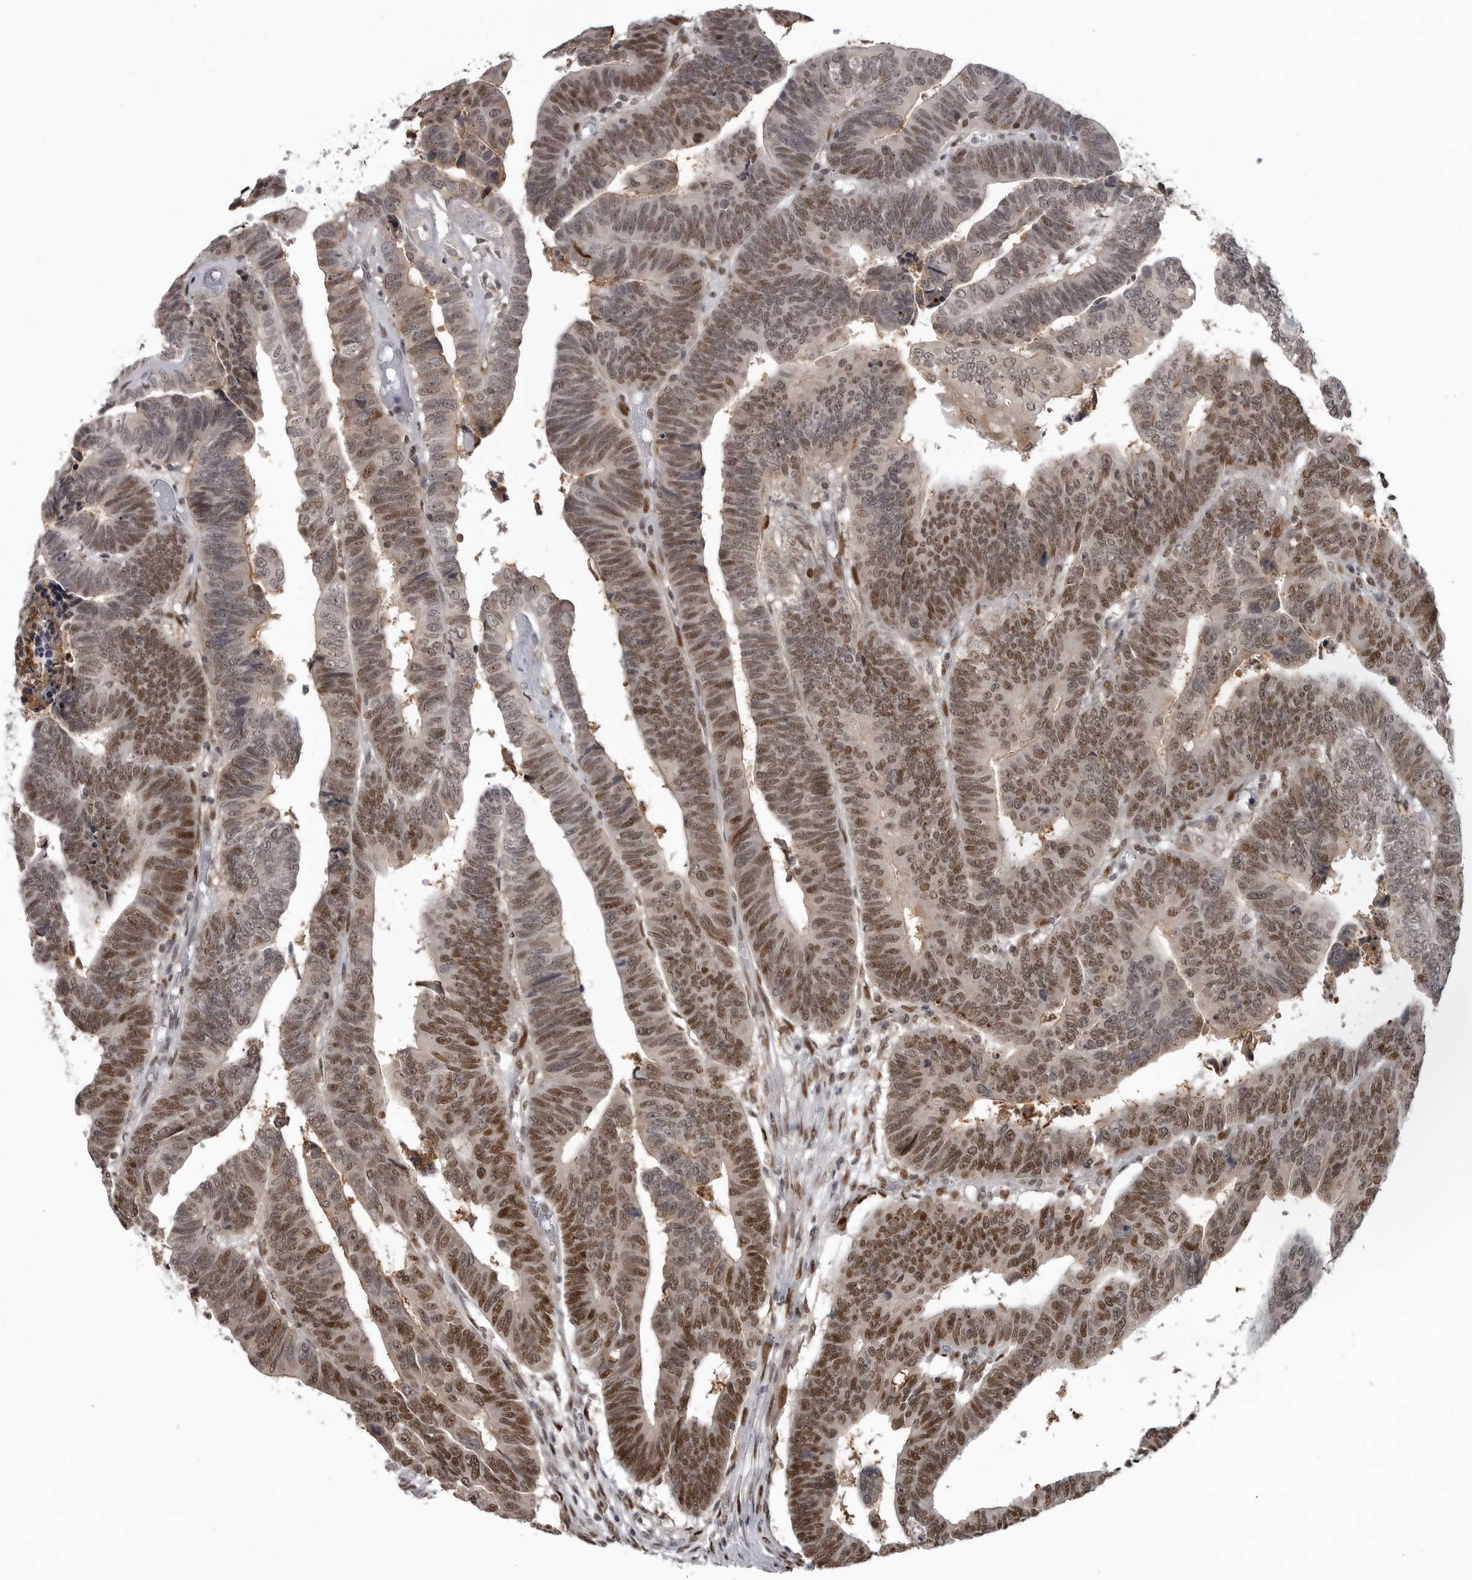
{"staining": {"intensity": "moderate", "quantity": ">75%", "location": "nuclear"}, "tissue": "colorectal cancer", "cell_type": "Tumor cells", "image_type": "cancer", "snomed": [{"axis": "morphology", "description": "Adenocarcinoma, NOS"}, {"axis": "topography", "description": "Rectum"}], "caption": "This image reveals immunohistochemistry staining of adenocarcinoma (colorectal), with medium moderate nuclear staining in approximately >75% of tumor cells.", "gene": "C8orf58", "patient": {"sex": "female", "age": 65}}